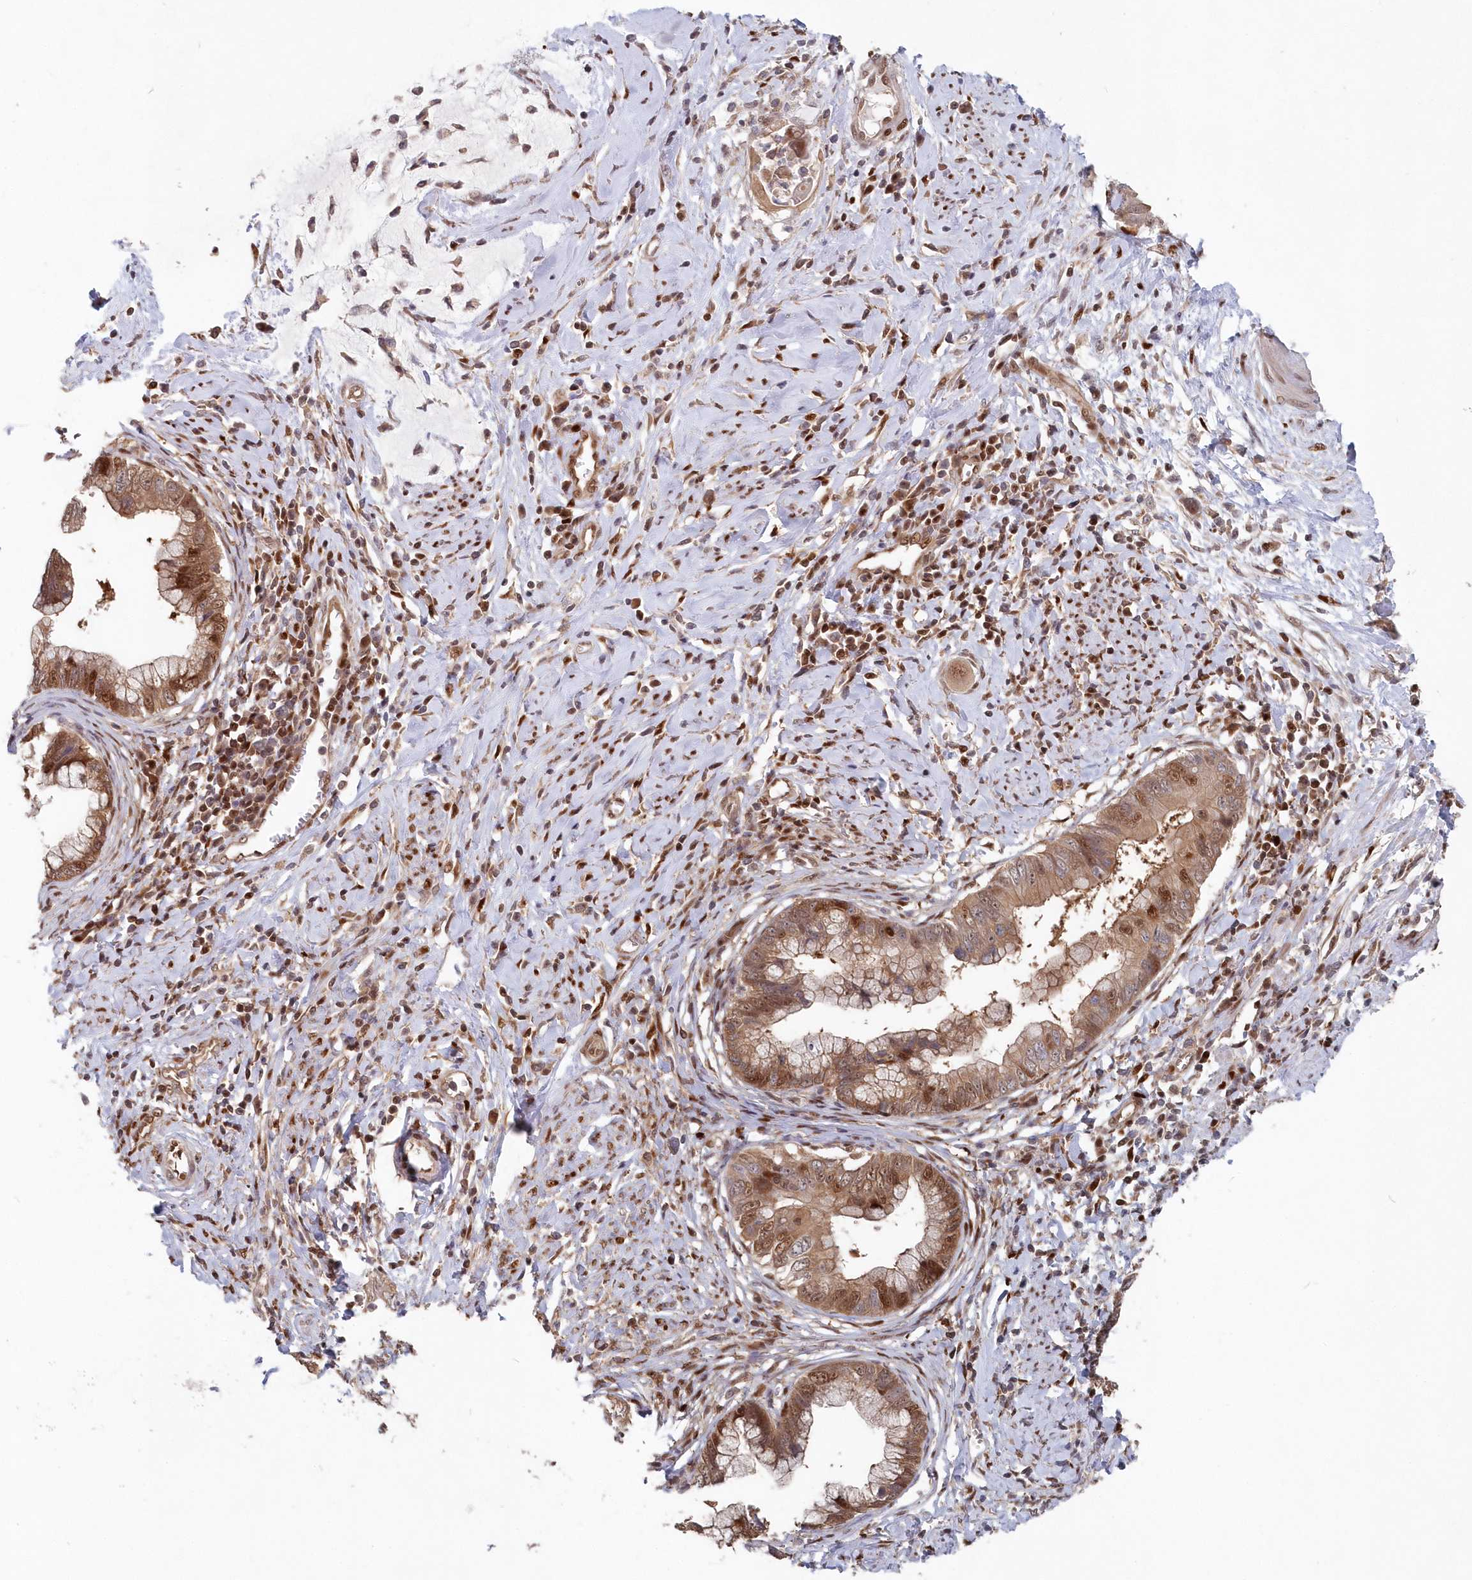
{"staining": {"intensity": "moderate", "quantity": ">75%", "location": "cytoplasmic/membranous,nuclear"}, "tissue": "cervical cancer", "cell_type": "Tumor cells", "image_type": "cancer", "snomed": [{"axis": "morphology", "description": "Adenocarcinoma, NOS"}, {"axis": "topography", "description": "Cervix"}], "caption": "DAB (3,3'-diaminobenzidine) immunohistochemical staining of cervical cancer (adenocarcinoma) demonstrates moderate cytoplasmic/membranous and nuclear protein staining in approximately >75% of tumor cells. (DAB (3,3'-diaminobenzidine) IHC, brown staining for protein, blue staining for nuclei).", "gene": "ABHD14B", "patient": {"sex": "female", "age": 44}}